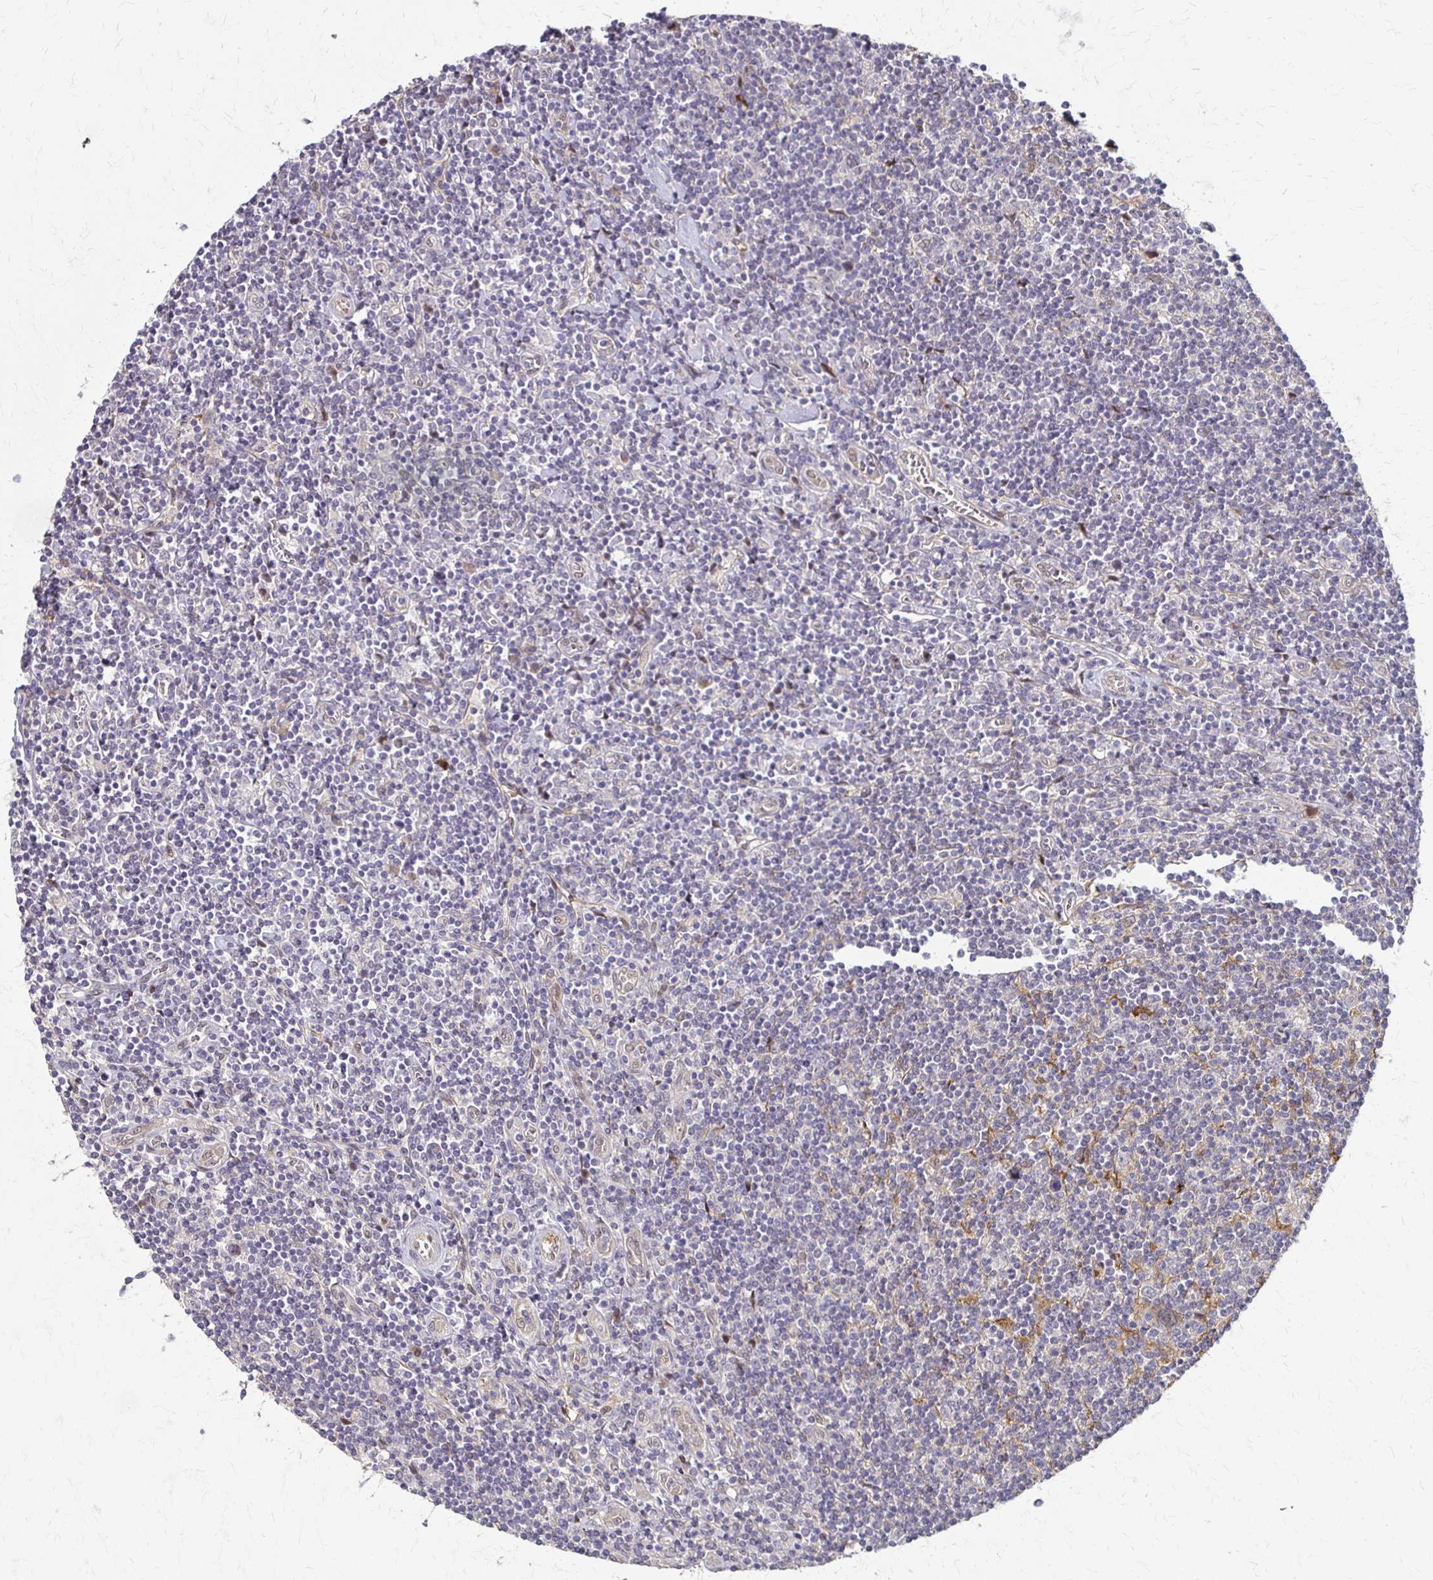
{"staining": {"intensity": "negative", "quantity": "none", "location": "none"}, "tissue": "lymphoma", "cell_type": "Tumor cells", "image_type": "cancer", "snomed": [{"axis": "morphology", "description": "Hodgkin's disease, NOS"}, {"axis": "topography", "description": "Lymph node"}], "caption": "High power microscopy histopathology image of an immunohistochemistry micrograph of Hodgkin's disease, revealing no significant staining in tumor cells.", "gene": "CFL2", "patient": {"sex": "male", "age": 40}}